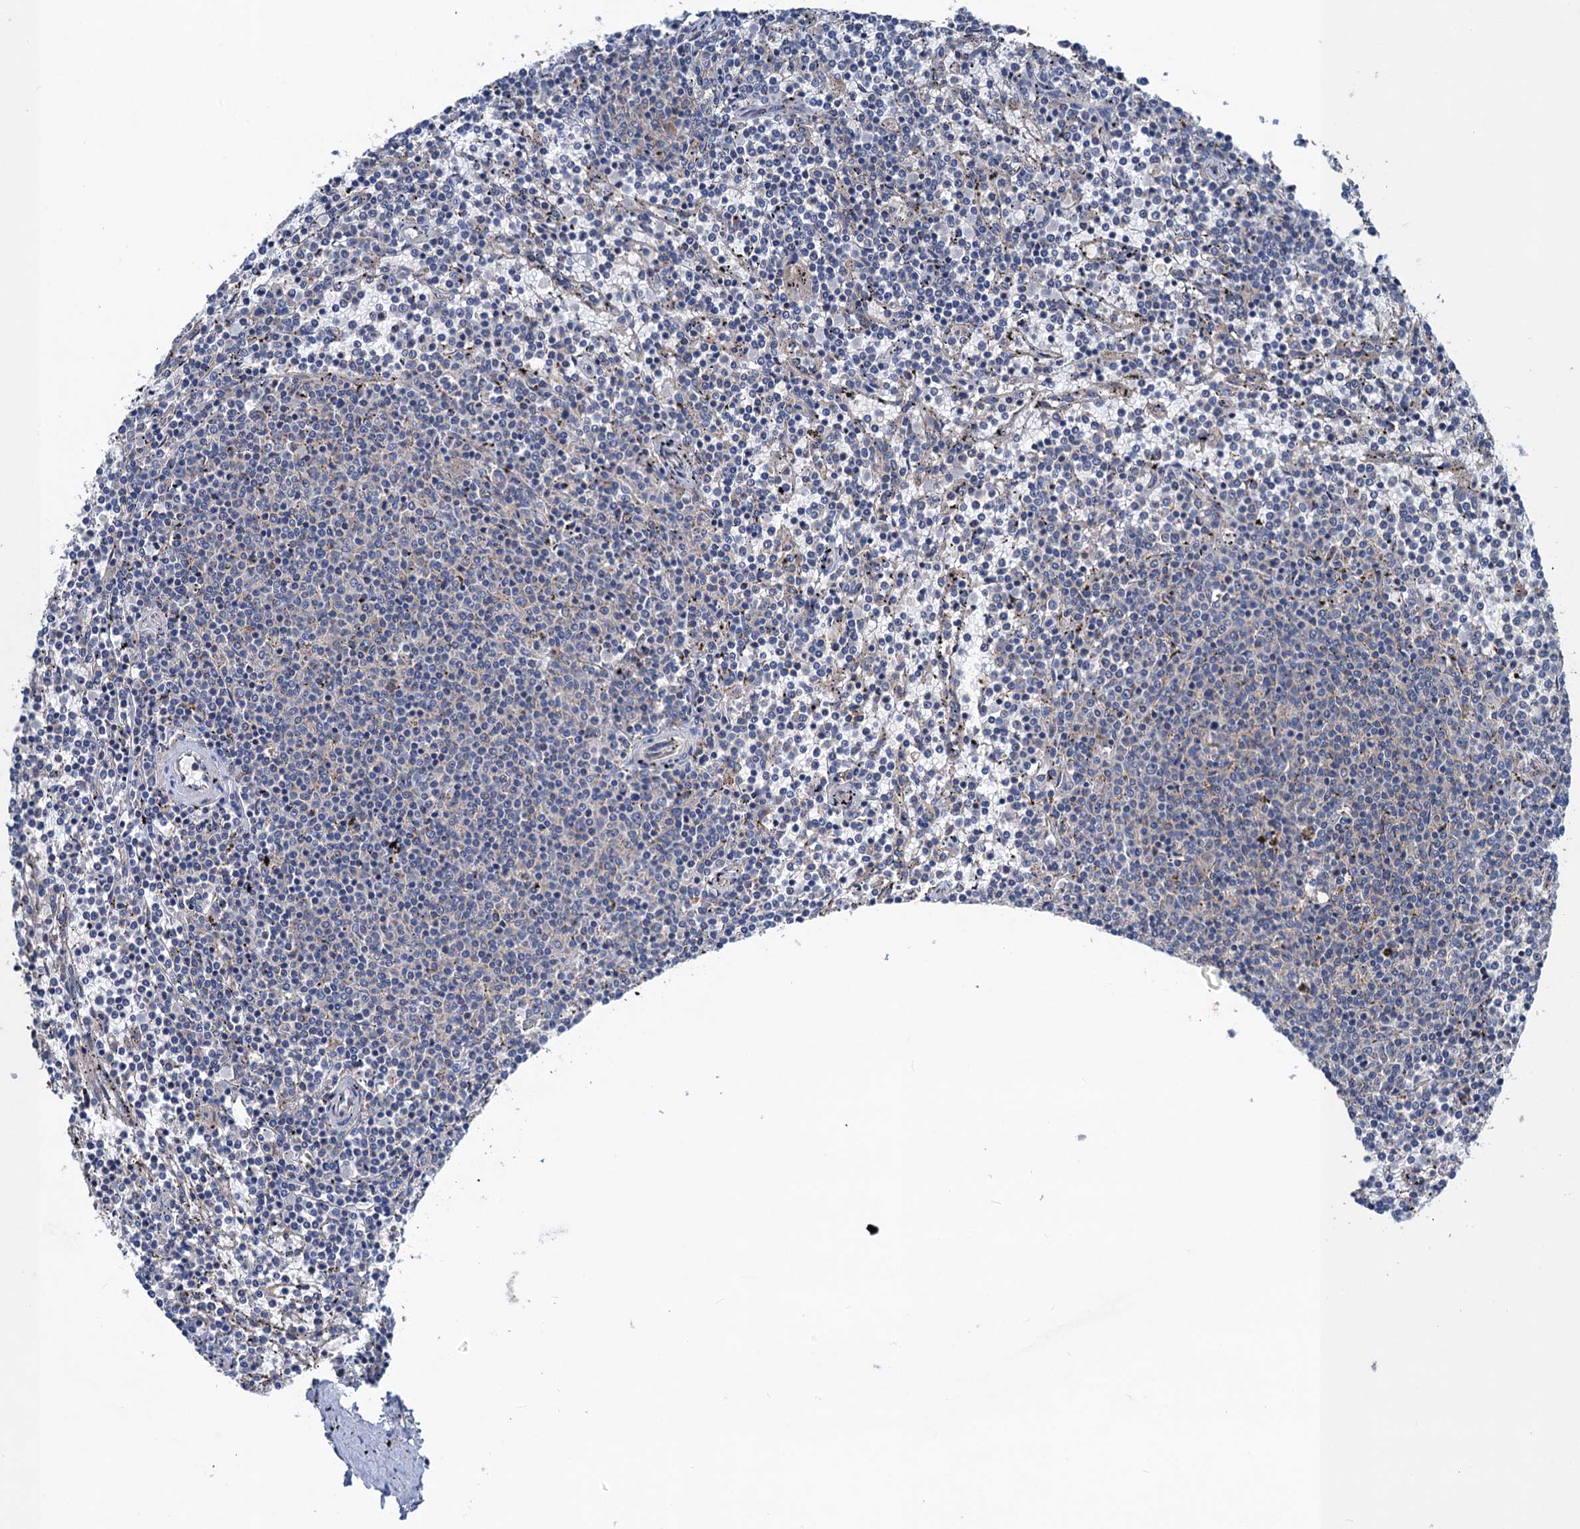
{"staining": {"intensity": "negative", "quantity": "none", "location": "none"}, "tissue": "lymphoma", "cell_type": "Tumor cells", "image_type": "cancer", "snomed": [{"axis": "morphology", "description": "Malignant lymphoma, non-Hodgkin's type, Low grade"}, {"axis": "topography", "description": "Spleen"}], "caption": "The immunohistochemistry (IHC) histopathology image has no significant expression in tumor cells of malignant lymphoma, non-Hodgkin's type (low-grade) tissue. (Immunohistochemistry (ihc), brightfield microscopy, high magnification).", "gene": "SNAP29", "patient": {"sex": "female", "age": 50}}